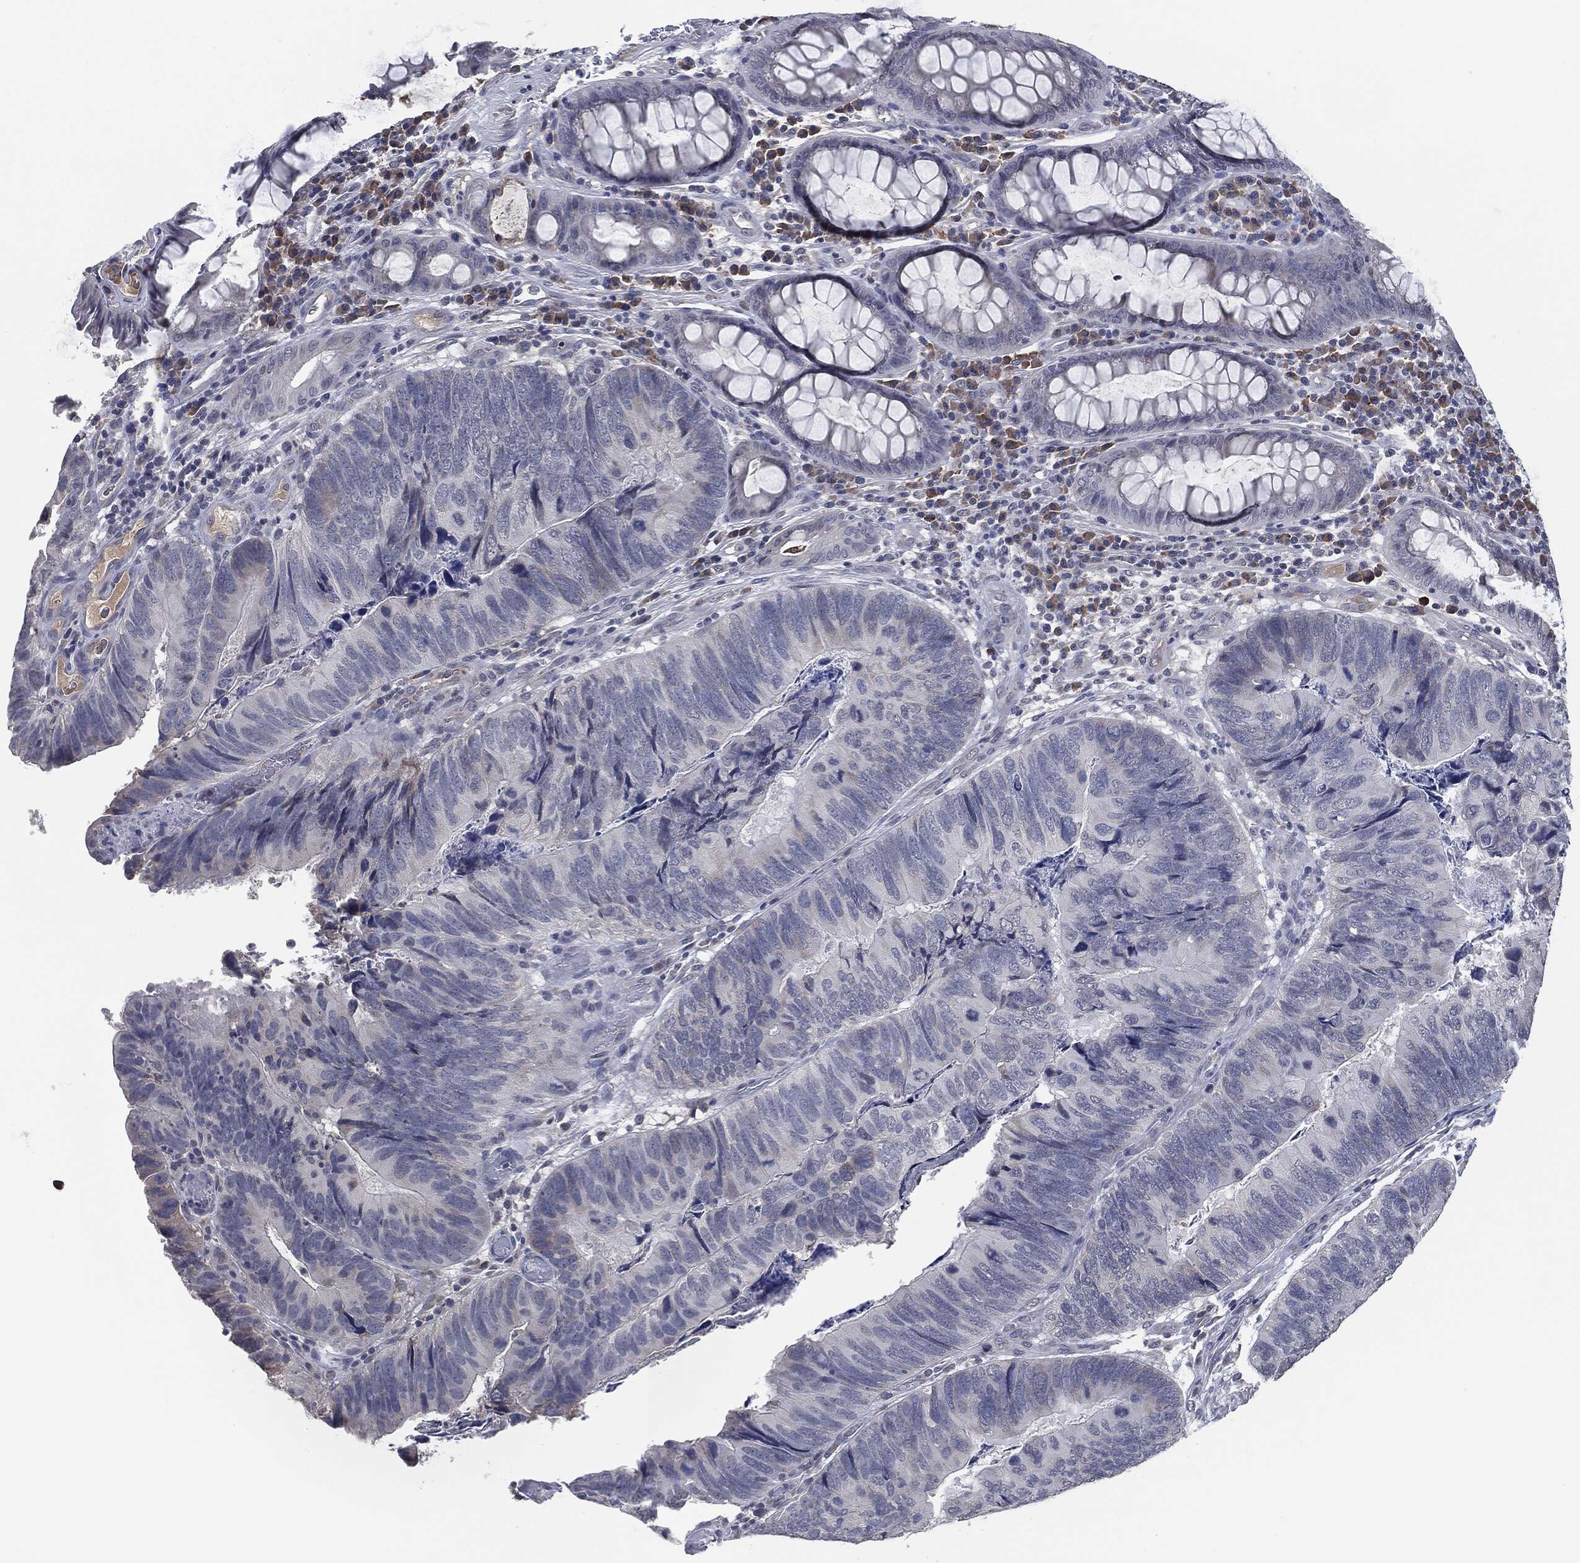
{"staining": {"intensity": "negative", "quantity": "none", "location": "none"}, "tissue": "colorectal cancer", "cell_type": "Tumor cells", "image_type": "cancer", "snomed": [{"axis": "morphology", "description": "Adenocarcinoma, NOS"}, {"axis": "topography", "description": "Colon"}], "caption": "Tumor cells show no significant protein expression in adenocarcinoma (colorectal).", "gene": "IL2RG", "patient": {"sex": "female", "age": 67}}